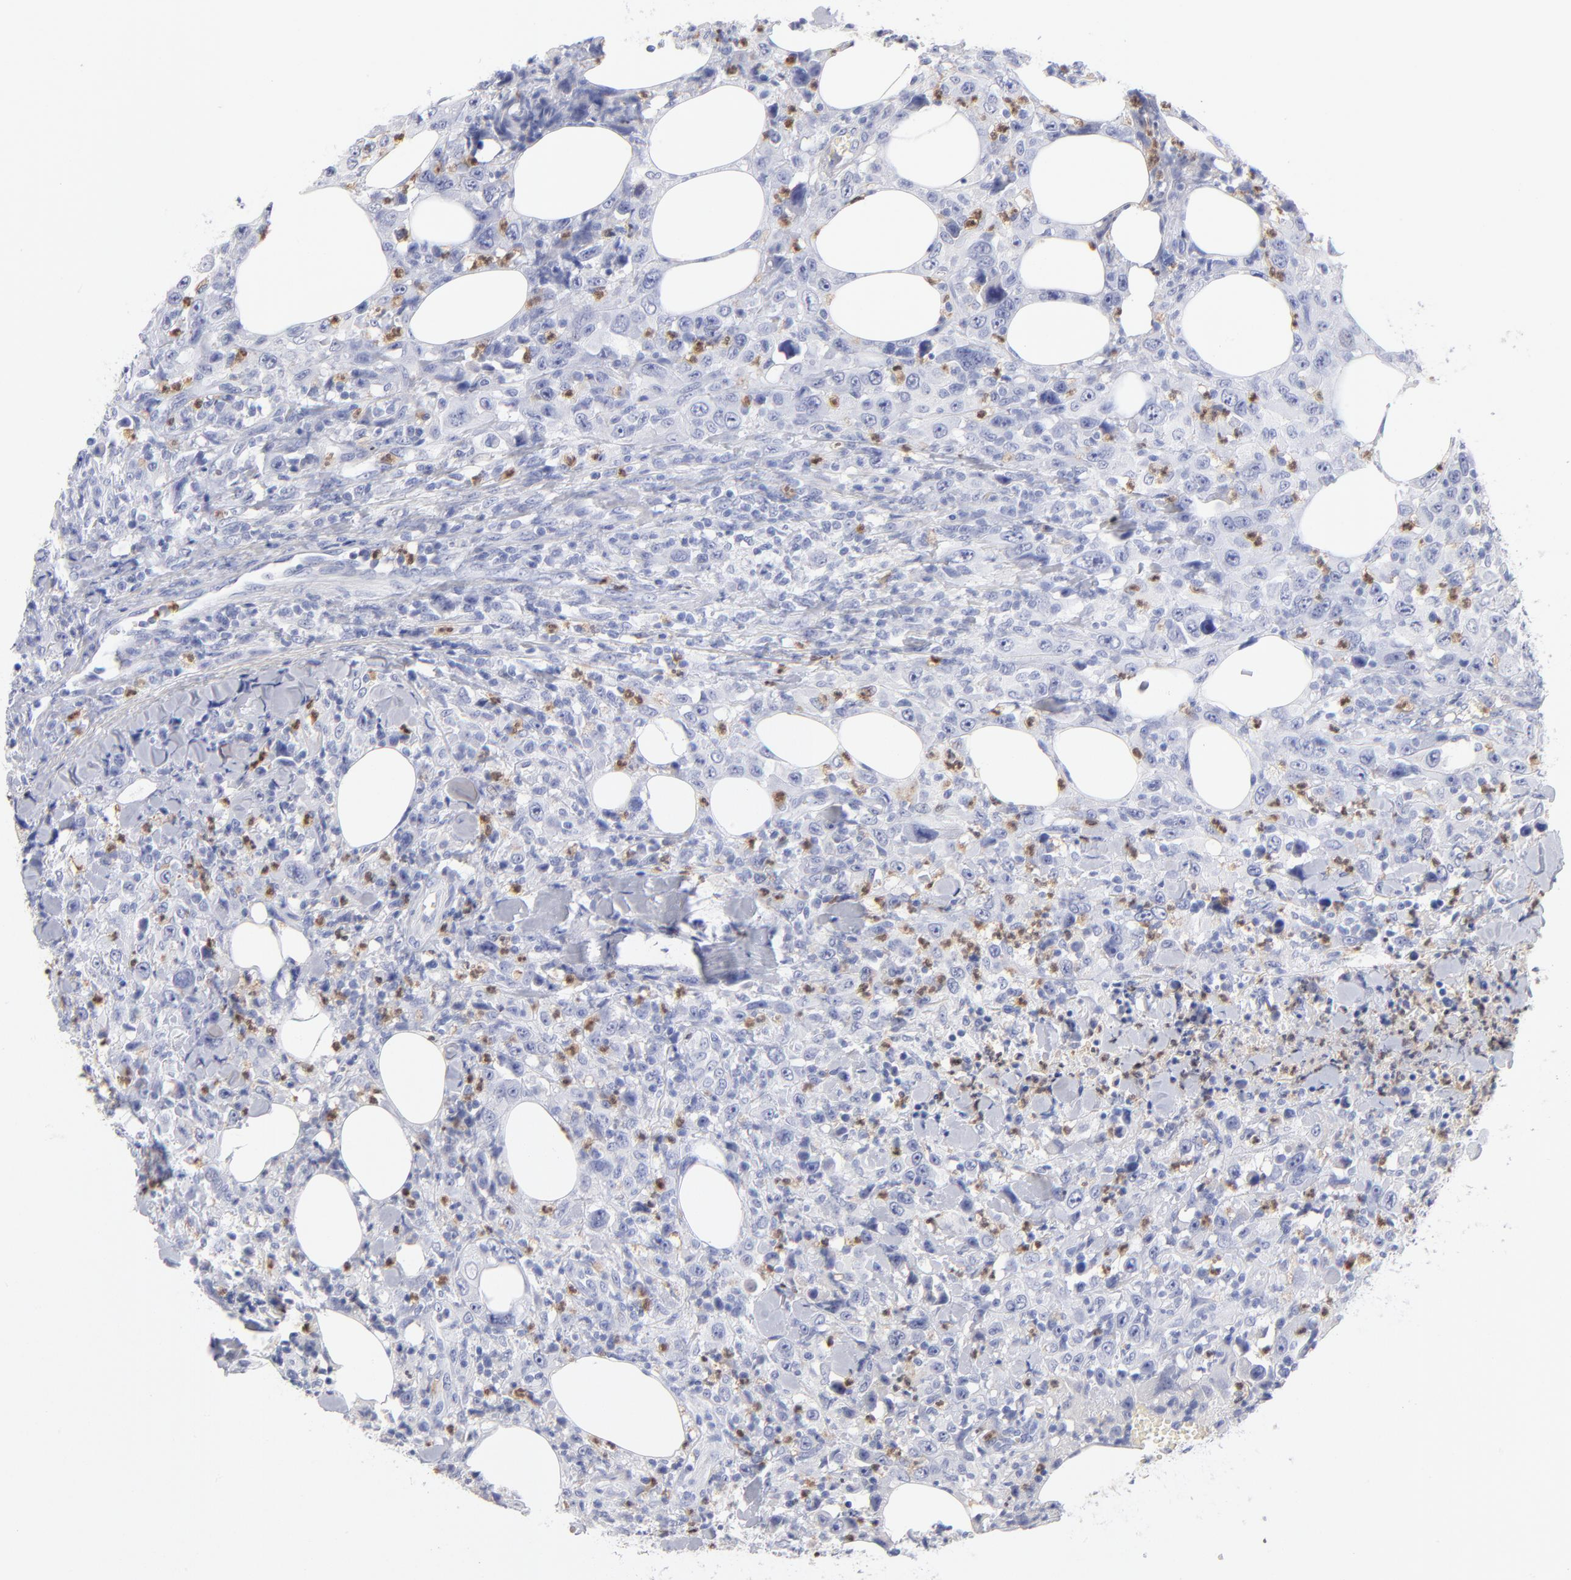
{"staining": {"intensity": "negative", "quantity": "none", "location": "none"}, "tissue": "thyroid cancer", "cell_type": "Tumor cells", "image_type": "cancer", "snomed": [{"axis": "morphology", "description": "Carcinoma, NOS"}, {"axis": "topography", "description": "Thyroid gland"}], "caption": "There is no significant staining in tumor cells of thyroid cancer.", "gene": "ARG1", "patient": {"sex": "female", "age": 77}}